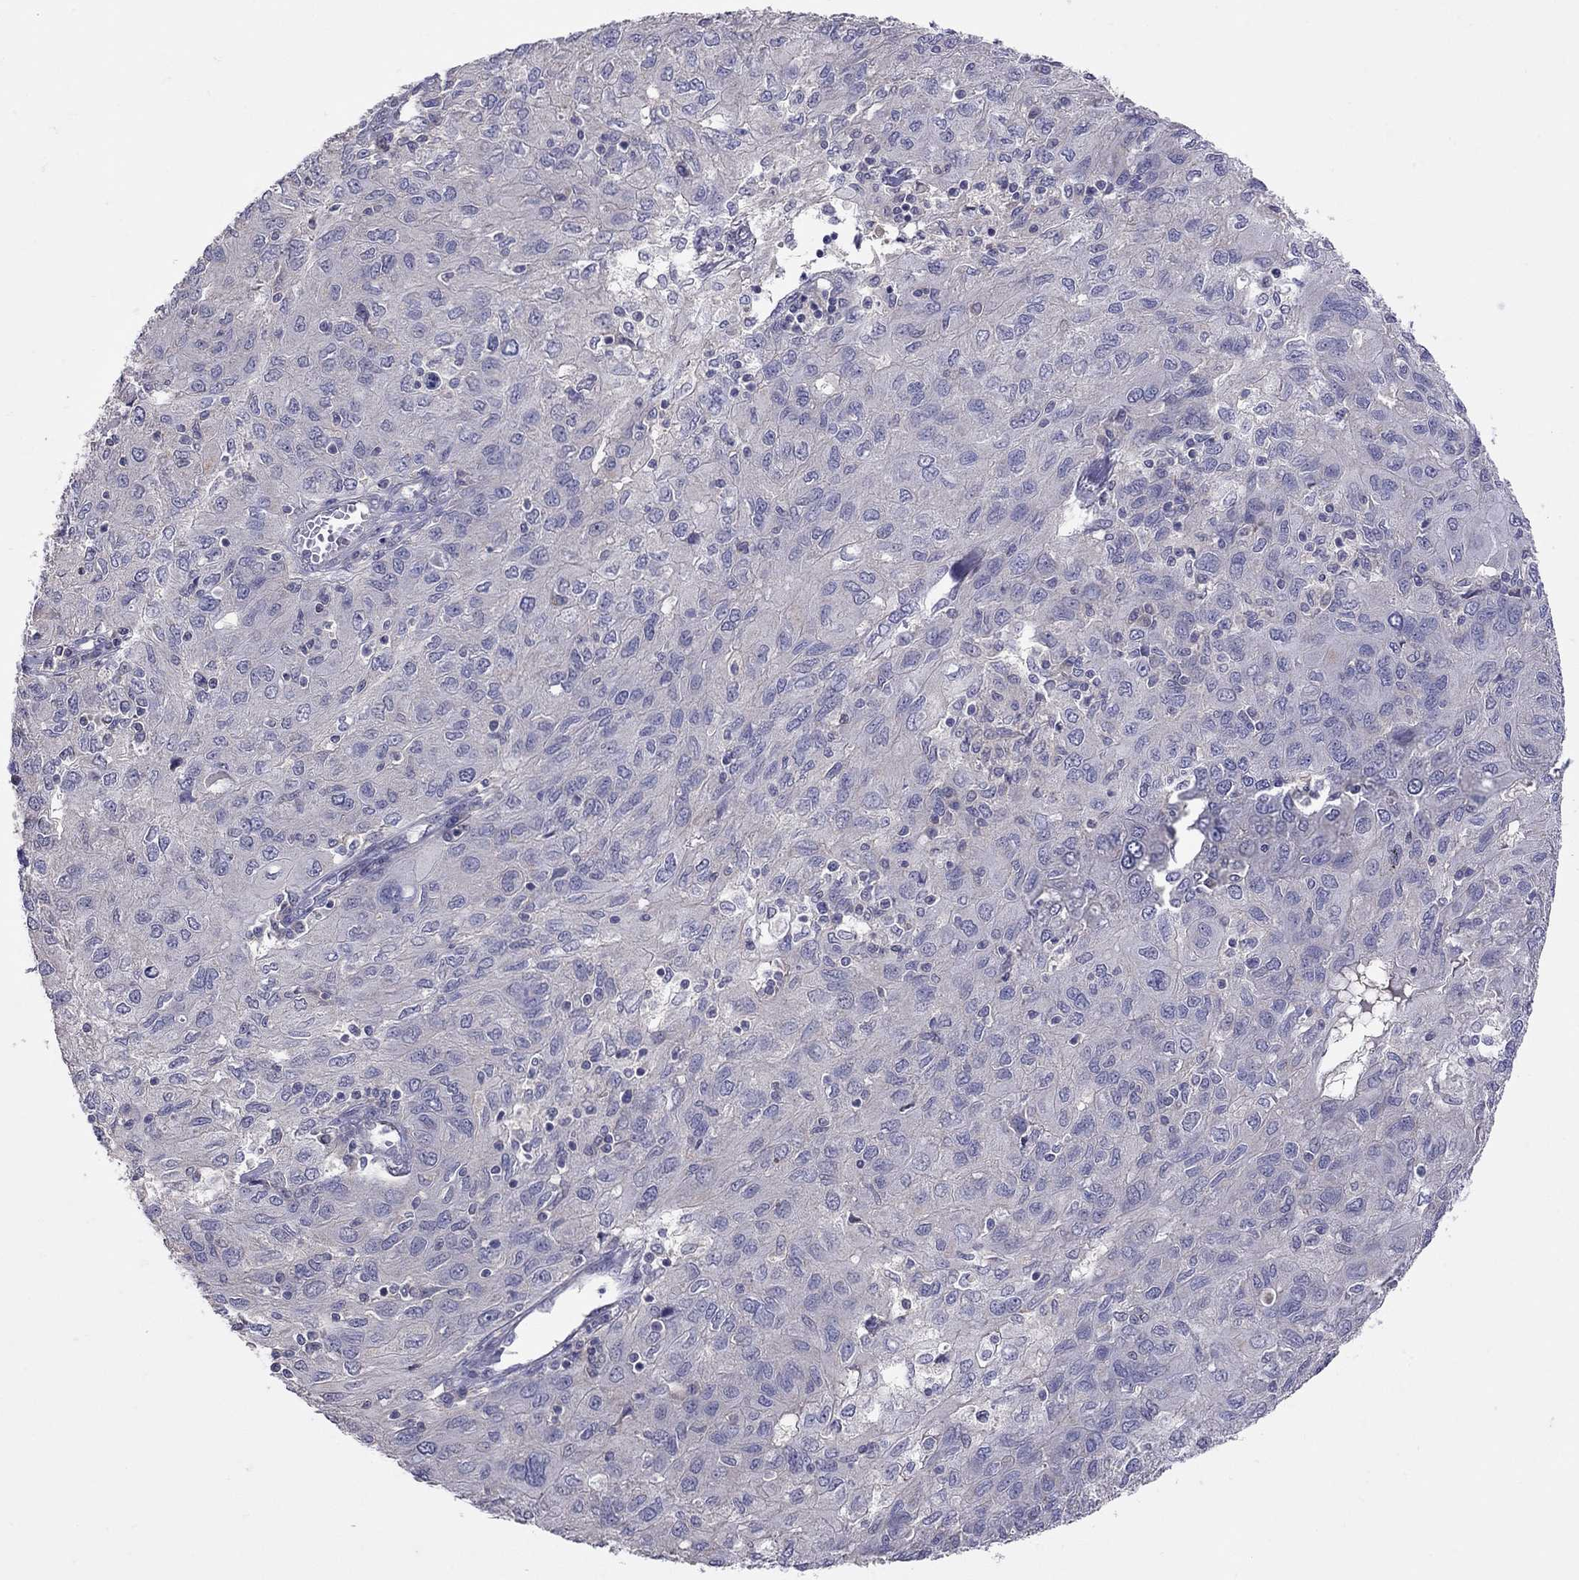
{"staining": {"intensity": "negative", "quantity": "none", "location": "none"}, "tissue": "ovarian cancer", "cell_type": "Tumor cells", "image_type": "cancer", "snomed": [{"axis": "morphology", "description": "Carcinoma, endometroid"}, {"axis": "topography", "description": "Ovary"}], "caption": "The micrograph reveals no significant staining in tumor cells of ovarian endometroid carcinoma. Nuclei are stained in blue.", "gene": "RTP5", "patient": {"sex": "female", "age": 50}}